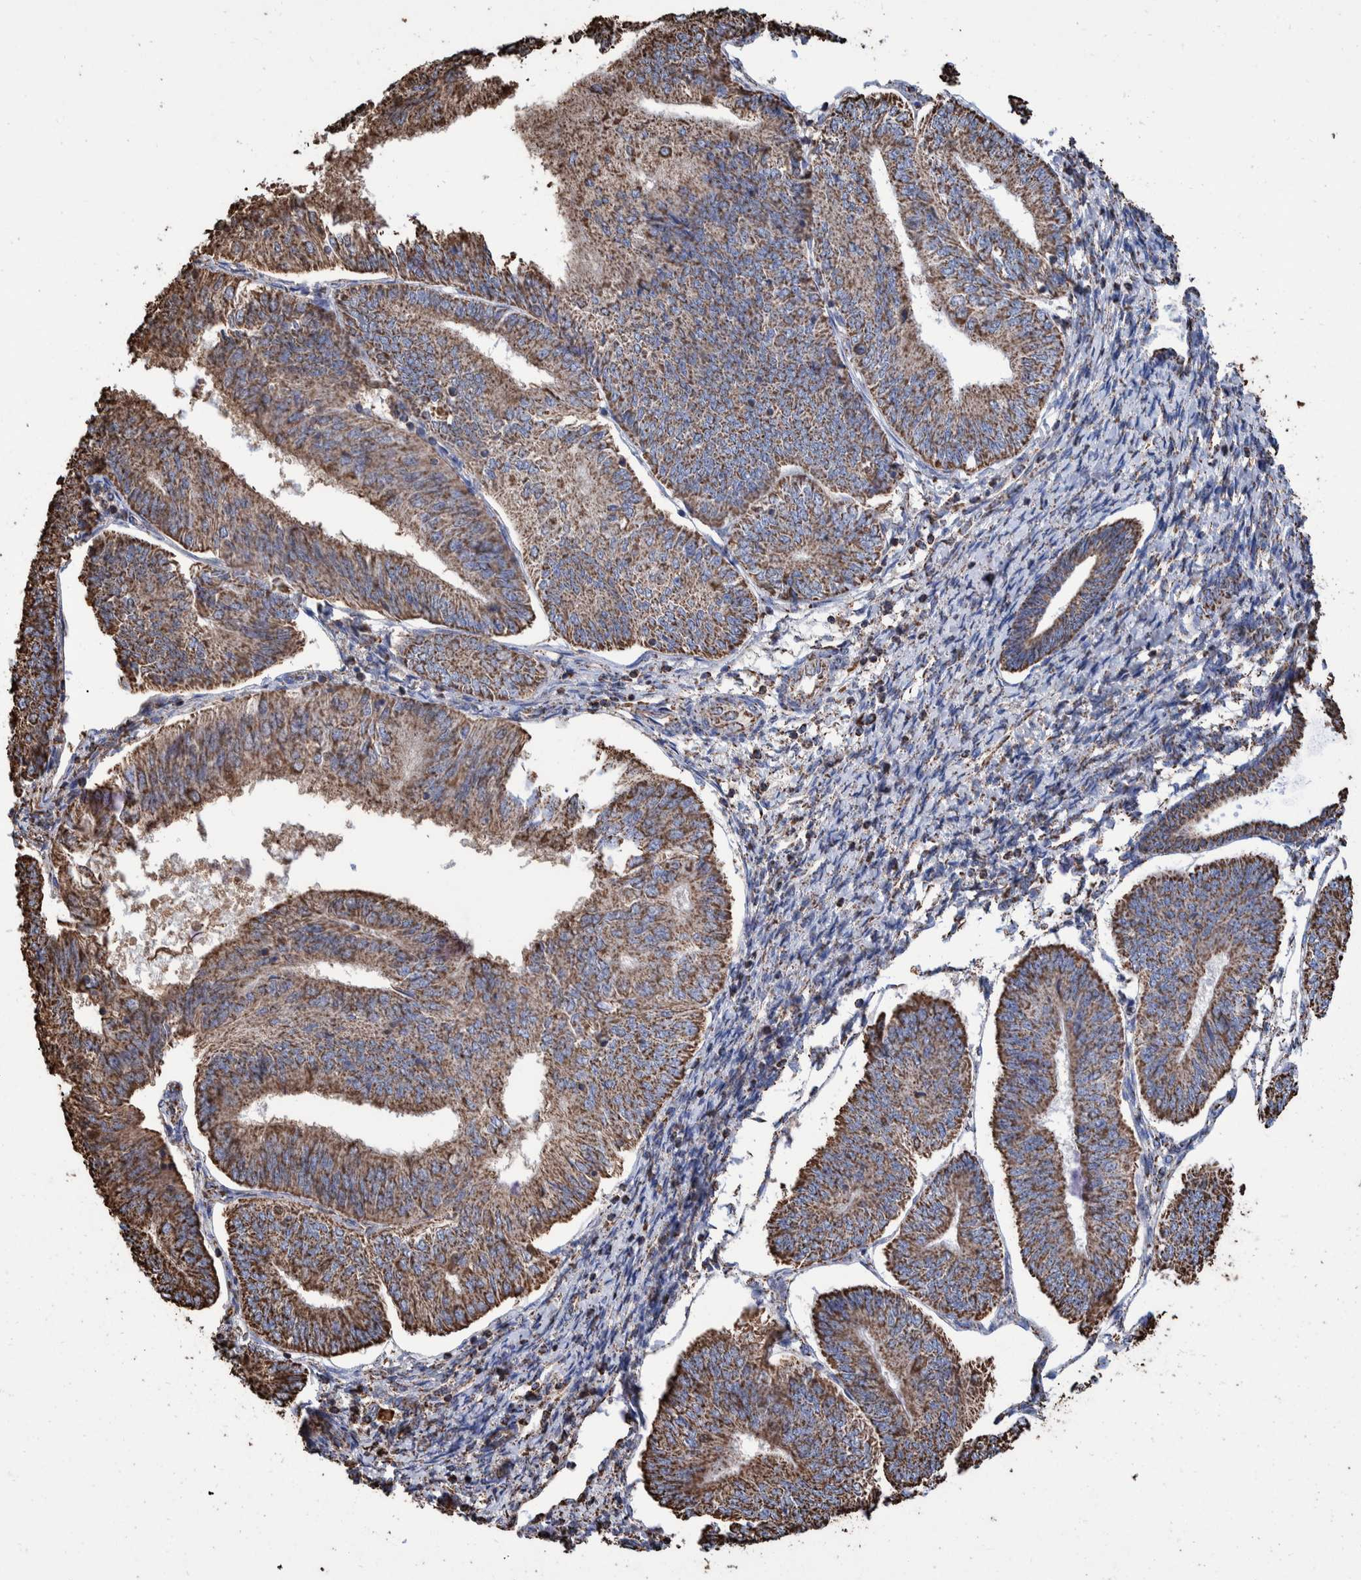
{"staining": {"intensity": "strong", "quantity": ">75%", "location": "cytoplasmic/membranous"}, "tissue": "endometrial cancer", "cell_type": "Tumor cells", "image_type": "cancer", "snomed": [{"axis": "morphology", "description": "Adenocarcinoma, NOS"}, {"axis": "topography", "description": "Endometrium"}], "caption": "Strong cytoplasmic/membranous staining for a protein is present in about >75% of tumor cells of endometrial cancer (adenocarcinoma) using immunohistochemistry (IHC).", "gene": "VPS26C", "patient": {"sex": "female", "age": 58}}